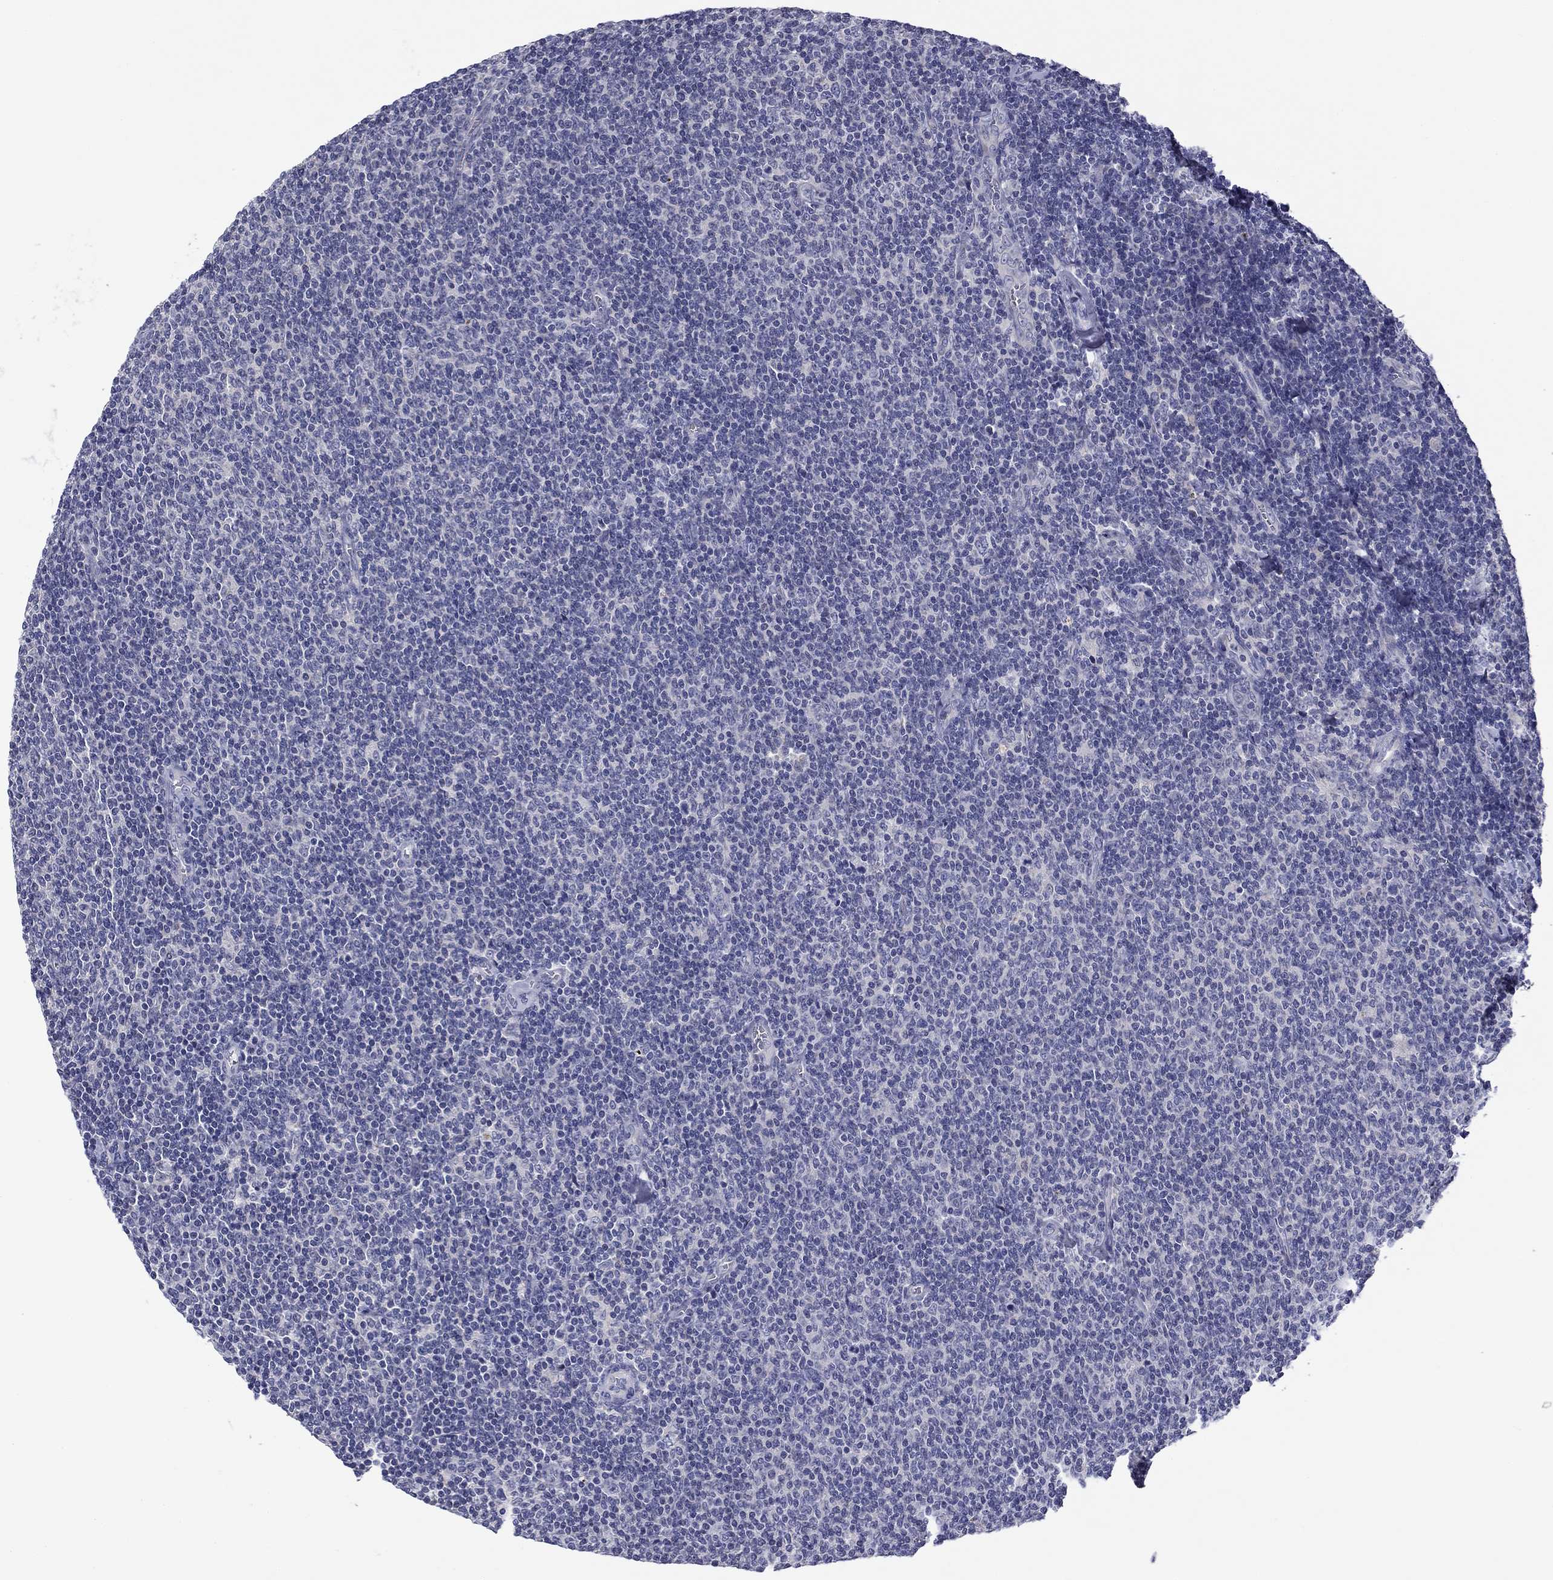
{"staining": {"intensity": "negative", "quantity": "none", "location": "none"}, "tissue": "lymphoma", "cell_type": "Tumor cells", "image_type": "cancer", "snomed": [{"axis": "morphology", "description": "Malignant lymphoma, non-Hodgkin's type, Low grade"}, {"axis": "topography", "description": "Lymph node"}], "caption": "IHC of lymphoma demonstrates no expression in tumor cells. (DAB (3,3'-diaminobenzidine) IHC, high magnification).", "gene": "SPATA7", "patient": {"sex": "male", "age": 52}}